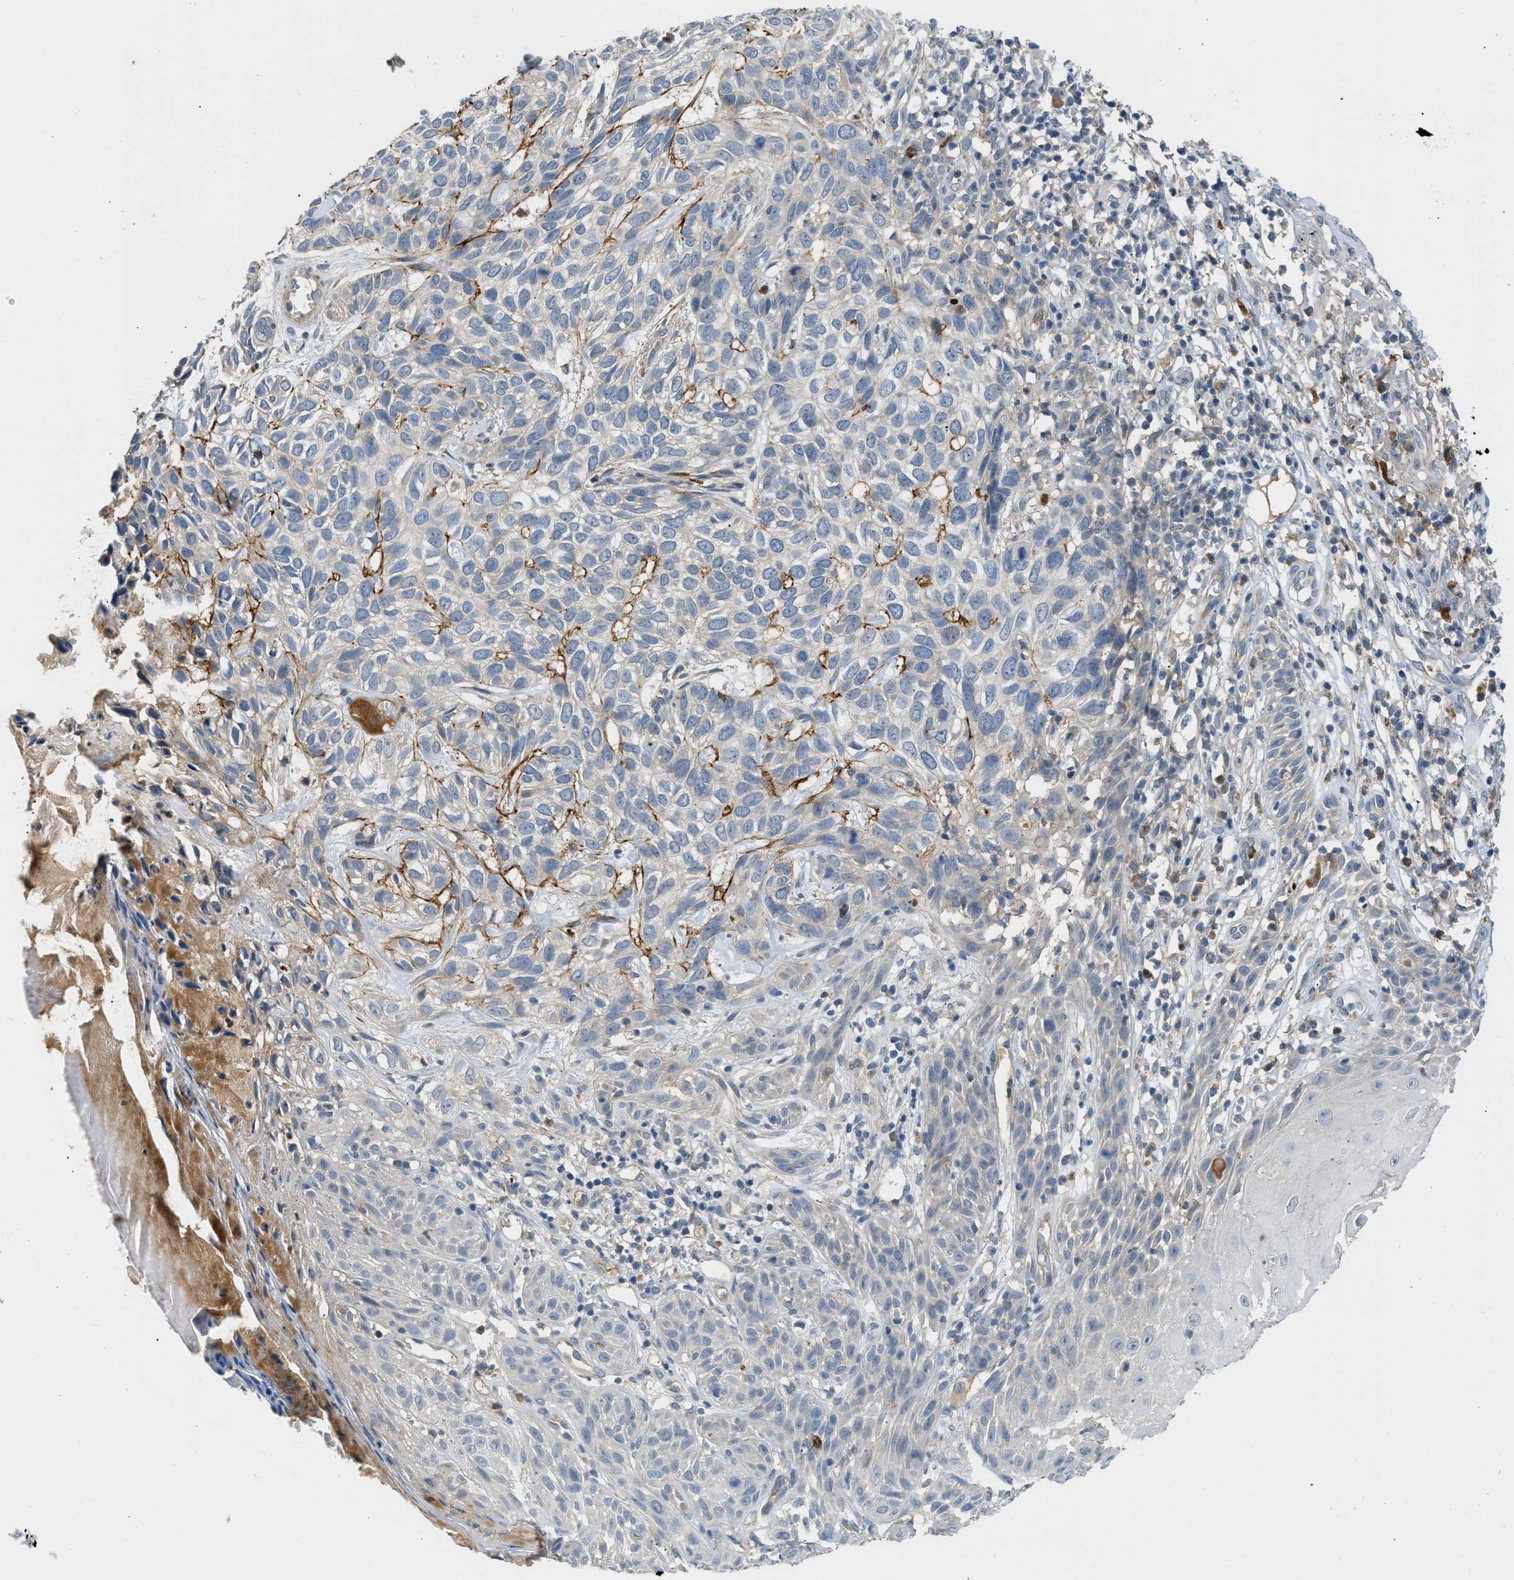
{"staining": {"intensity": "negative", "quantity": "none", "location": "none"}, "tissue": "skin cancer", "cell_type": "Tumor cells", "image_type": "cancer", "snomed": [{"axis": "morphology", "description": "Normal tissue, NOS"}, {"axis": "morphology", "description": "Basal cell carcinoma"}, {"axis": "topography", "description": "Skin"}], "caption": "A high-resolution micrograph shows immunohistochemistry staining of skin cancer, which displays no significant staining in tumor cells.", "gene": "RHBDF2", "patient": {"sex": "male", "age": 79}}